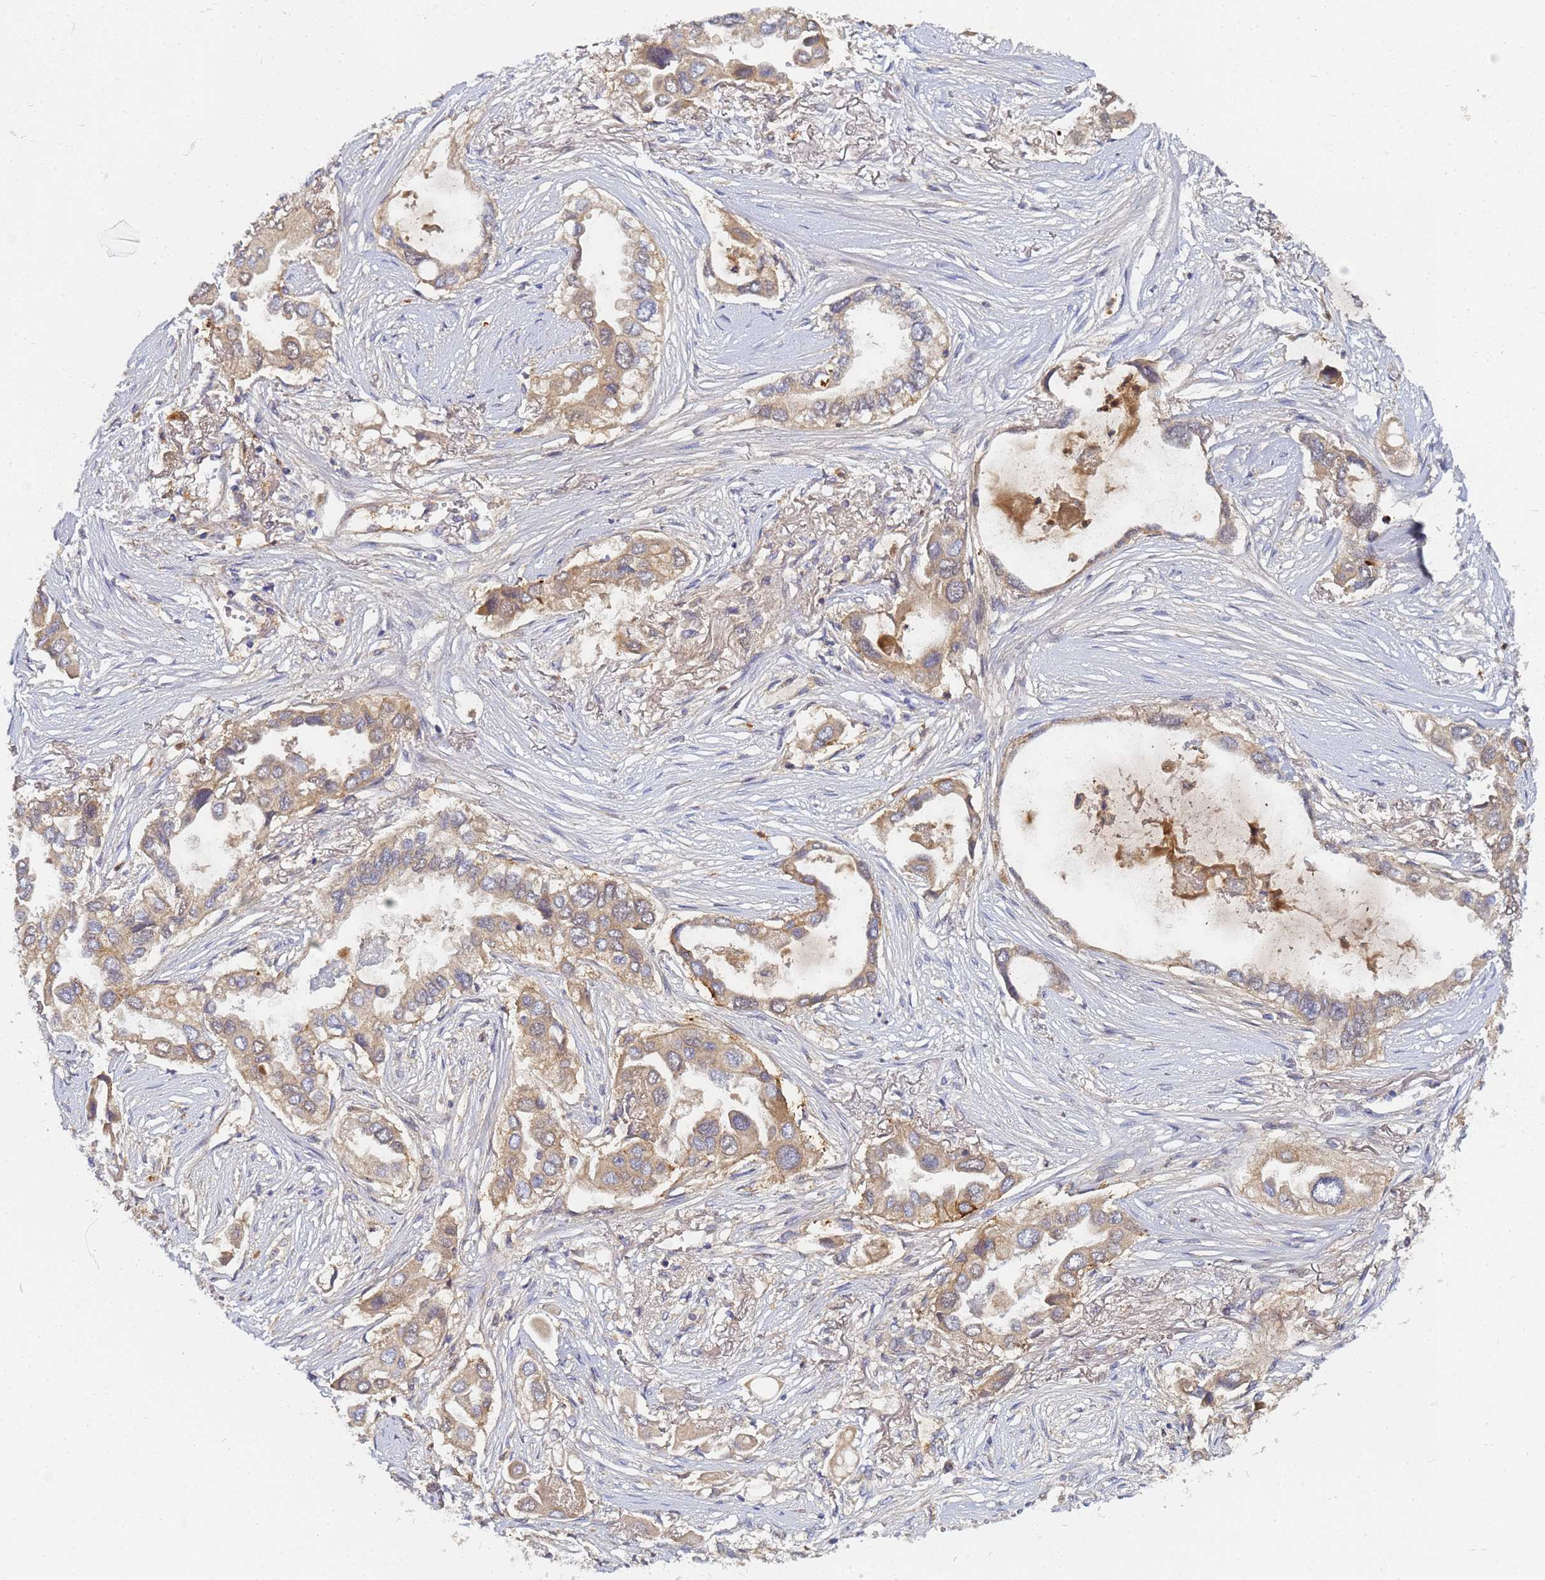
{"staining": {"intensity": "weak", "quantity": ">75%", "location": "cytoplasmic/membranous"}, "tissue": "lung cancer", "cell_type": "Tumor cells", "image_type": "cancer", "snomed": [{"axis": "morphology", "description": "Adenocarcinoma, NOS"}, {"axis": "topography", "description": "Lung"}], "caption": "This histopathology image exhibits adenocarcinoma (lung) stained with IHC to label a protein in brown. The cytoplasmic/membranous of tumor cells show weak positivity for the protein. Nuclei are counter-stained blue.", "gene": "LRRC69", "patient": {"sex": "female", "age": 76}}